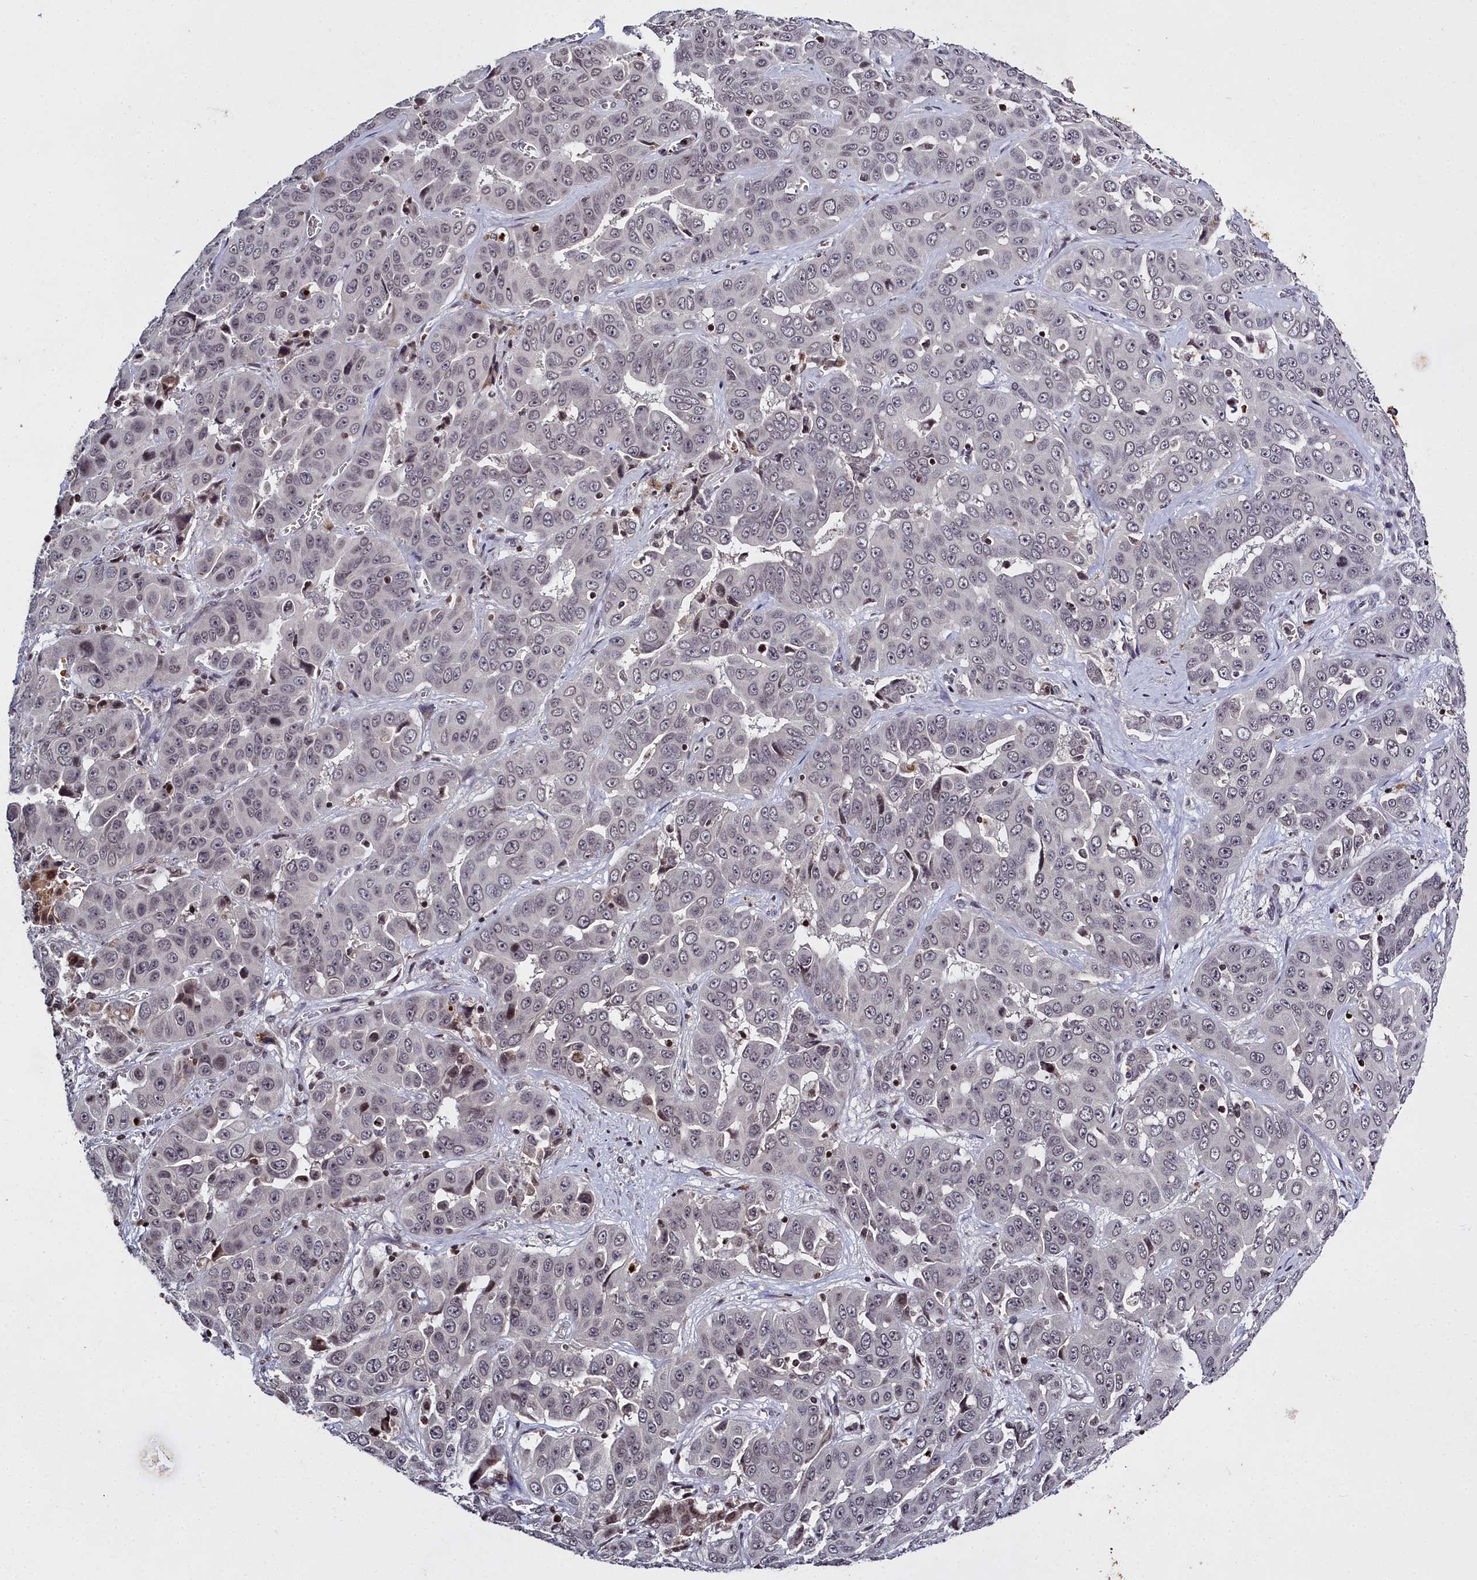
{"staining": {"intensity": "negative", "quantity": "none", "location": "none"}, "tissue": "liver cancer", "cell_type": "Tumor cells", "image_type": "cancer", "snomed": [{"axis": "morphology", "description": "Cholangiocarcinoma"}, {"axis": "topography", "description": "Liver"}], "caption": "DAB (3,3'-diaminobenzidine) immunohistochemical staining of liver cancer (cholangiocarcinoma) demonstrates no significant expression in tumor cells. (Stains: DAB immunohistochemistry with hematoxylin counter stain, Microscopy: brightfield microscopy at high magnification).", "gene": "FZD4", "patient": {"sex": "female", "age": 52}}